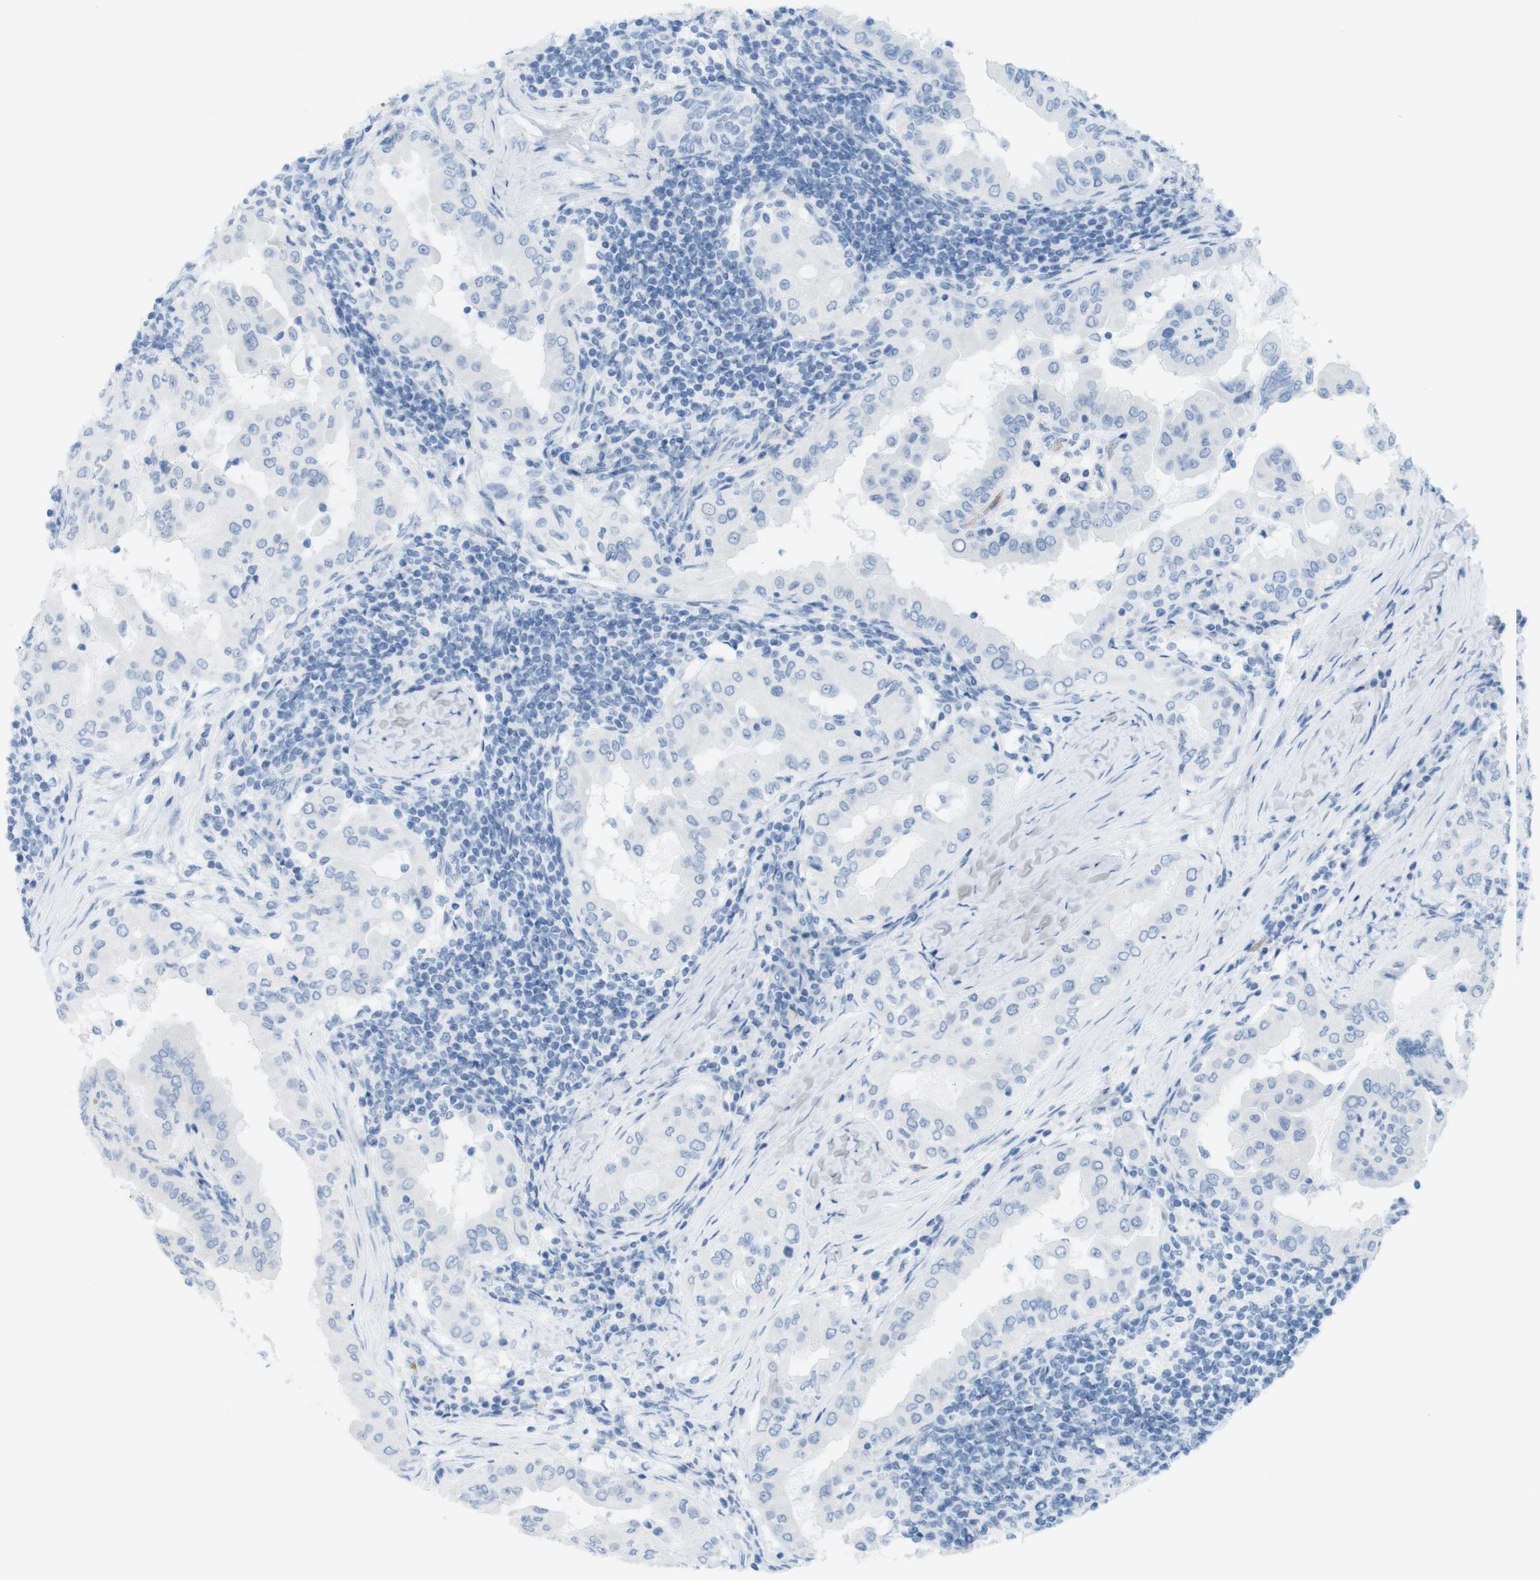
{"staining": {"intensity": "negative", "quantity": "none", "location": "none"}, "tissue": "thyroid cancer", "cell_type": "Tumor cells", "image_type": "cancer", "snomed": [{"axis": "morphology", "description": "Papillary adenocarcinoma, NOS"}, {"axis": "topography", "description": "Thyroid gland"}], "caption": "This is an immunohistochemistry photomicrograph of human thyroid cancer (papillary adenocarcinoma). There is no expression in tumor cells.", "gene": "TNNT2", "patient": {"sex": "male", "age": 33}}